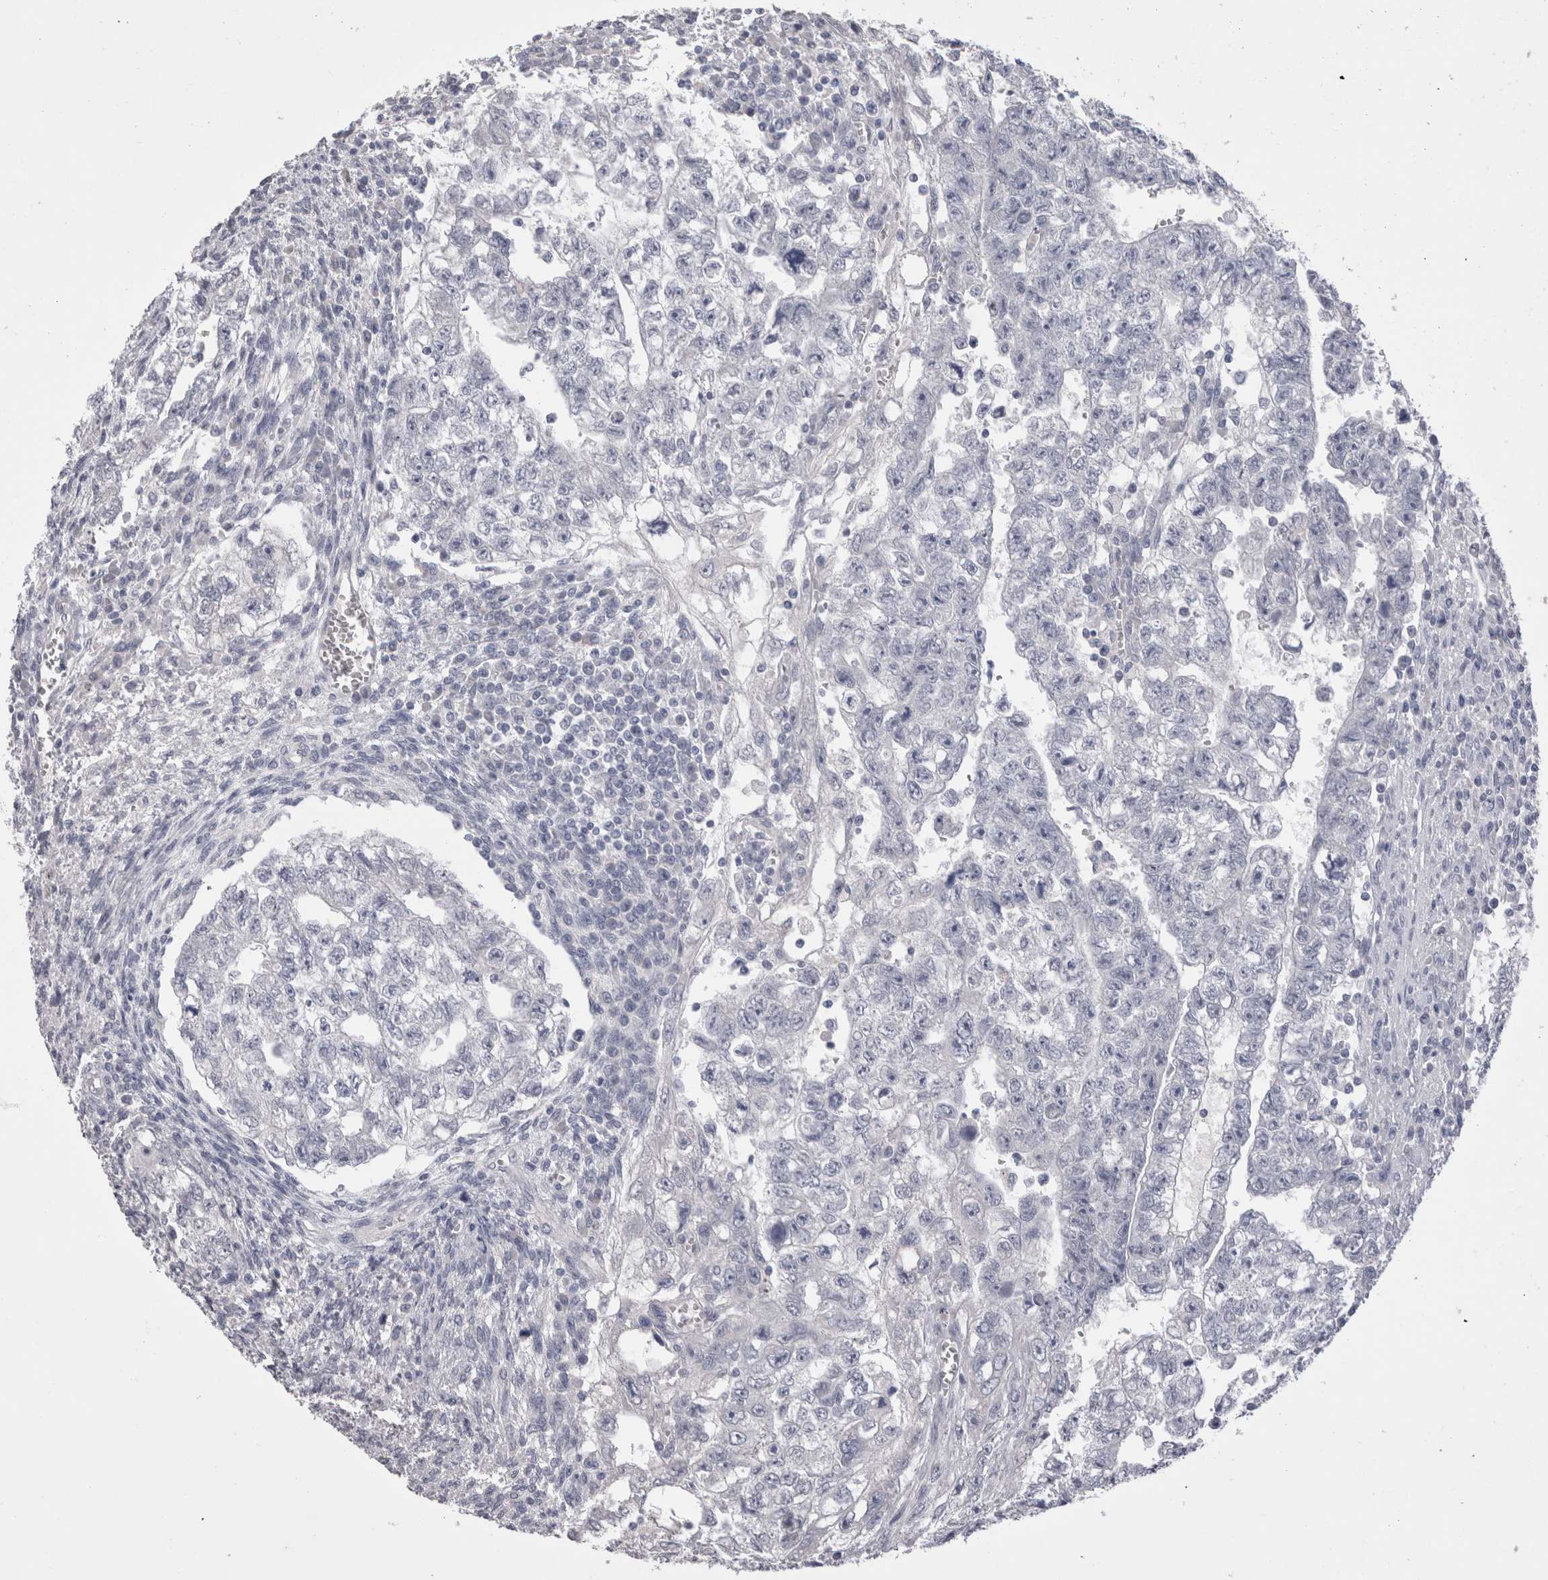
{"staining": {"intensity": "negative", "quantity": "none", "location": "none"}, "tissue": "testis cancer", "cell_type": "Tumor cells", "image_type": "cancer", "snomed": [{"axis": "morphology", "description": "Seminoma, NOS"}, {"axis": "morphology", "description": "Carcinoma, Embryonal, NOS"}, {"axis": "topography", "description": "Testis"}], "caption": "Tumor cells are negative for protein expression in human testis cancer. (DAB immunohistochemistry visualized using brightfield microscopy, high magnification).", "gene": "CDHR5", "patient": {"sex": "male", "age": 38}}